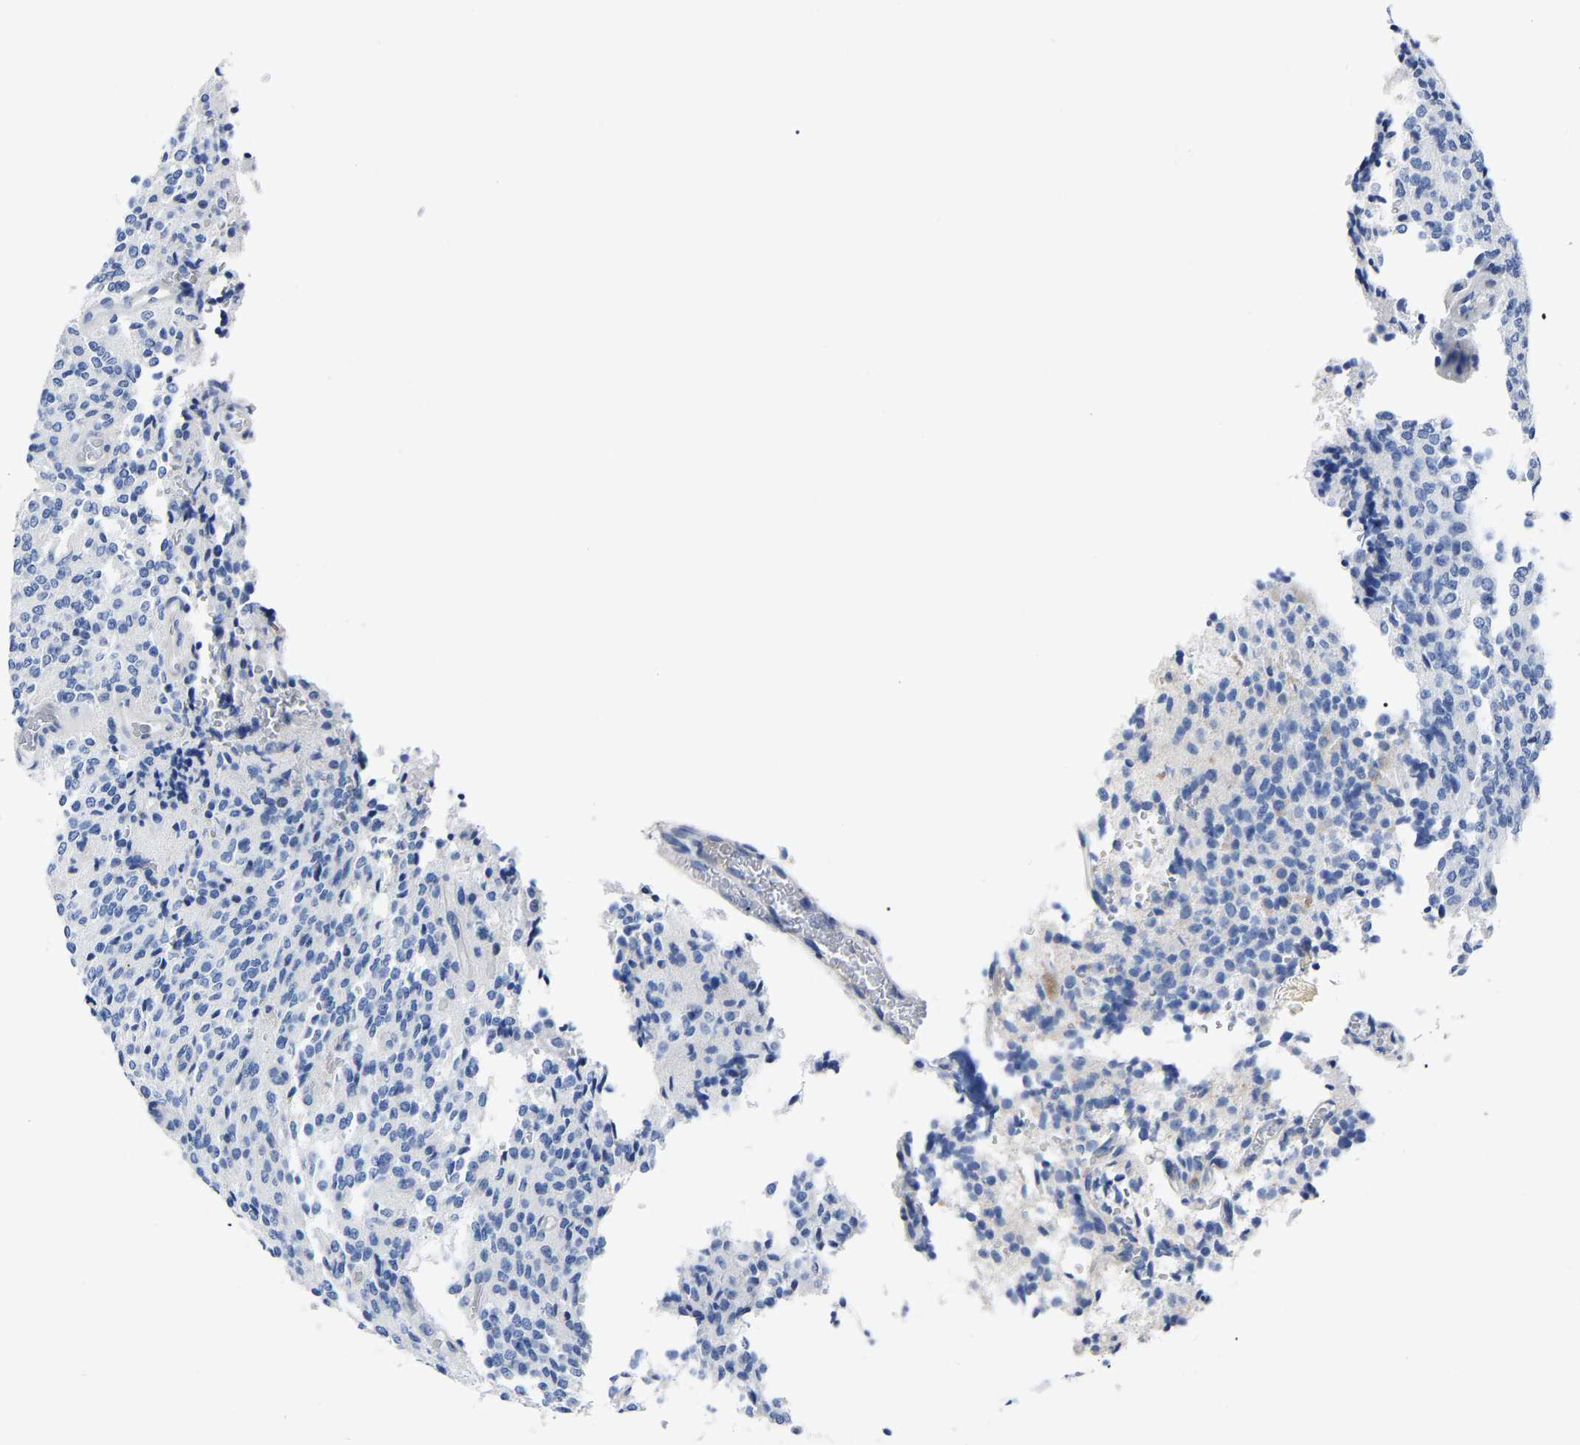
{"staining": {"intensity": "negative", "quantity": "none", "location": "none"}, "tissue": "glioma", "cell_type": "Tumor cells", "image_type": "cancer", "snomed": [{"axis": "morphology", "description": "Glioma, malignant, High grade"}, {"axis": "topography", "description": "Brain"}], "caption": "A high-resolution histopathology image shows IHC staining of malignant glioma (high-grade), which displays no significant staining in tumor cells.", "gene": "MOV10L1", "patient": {"sex": "male", "age": 34}}